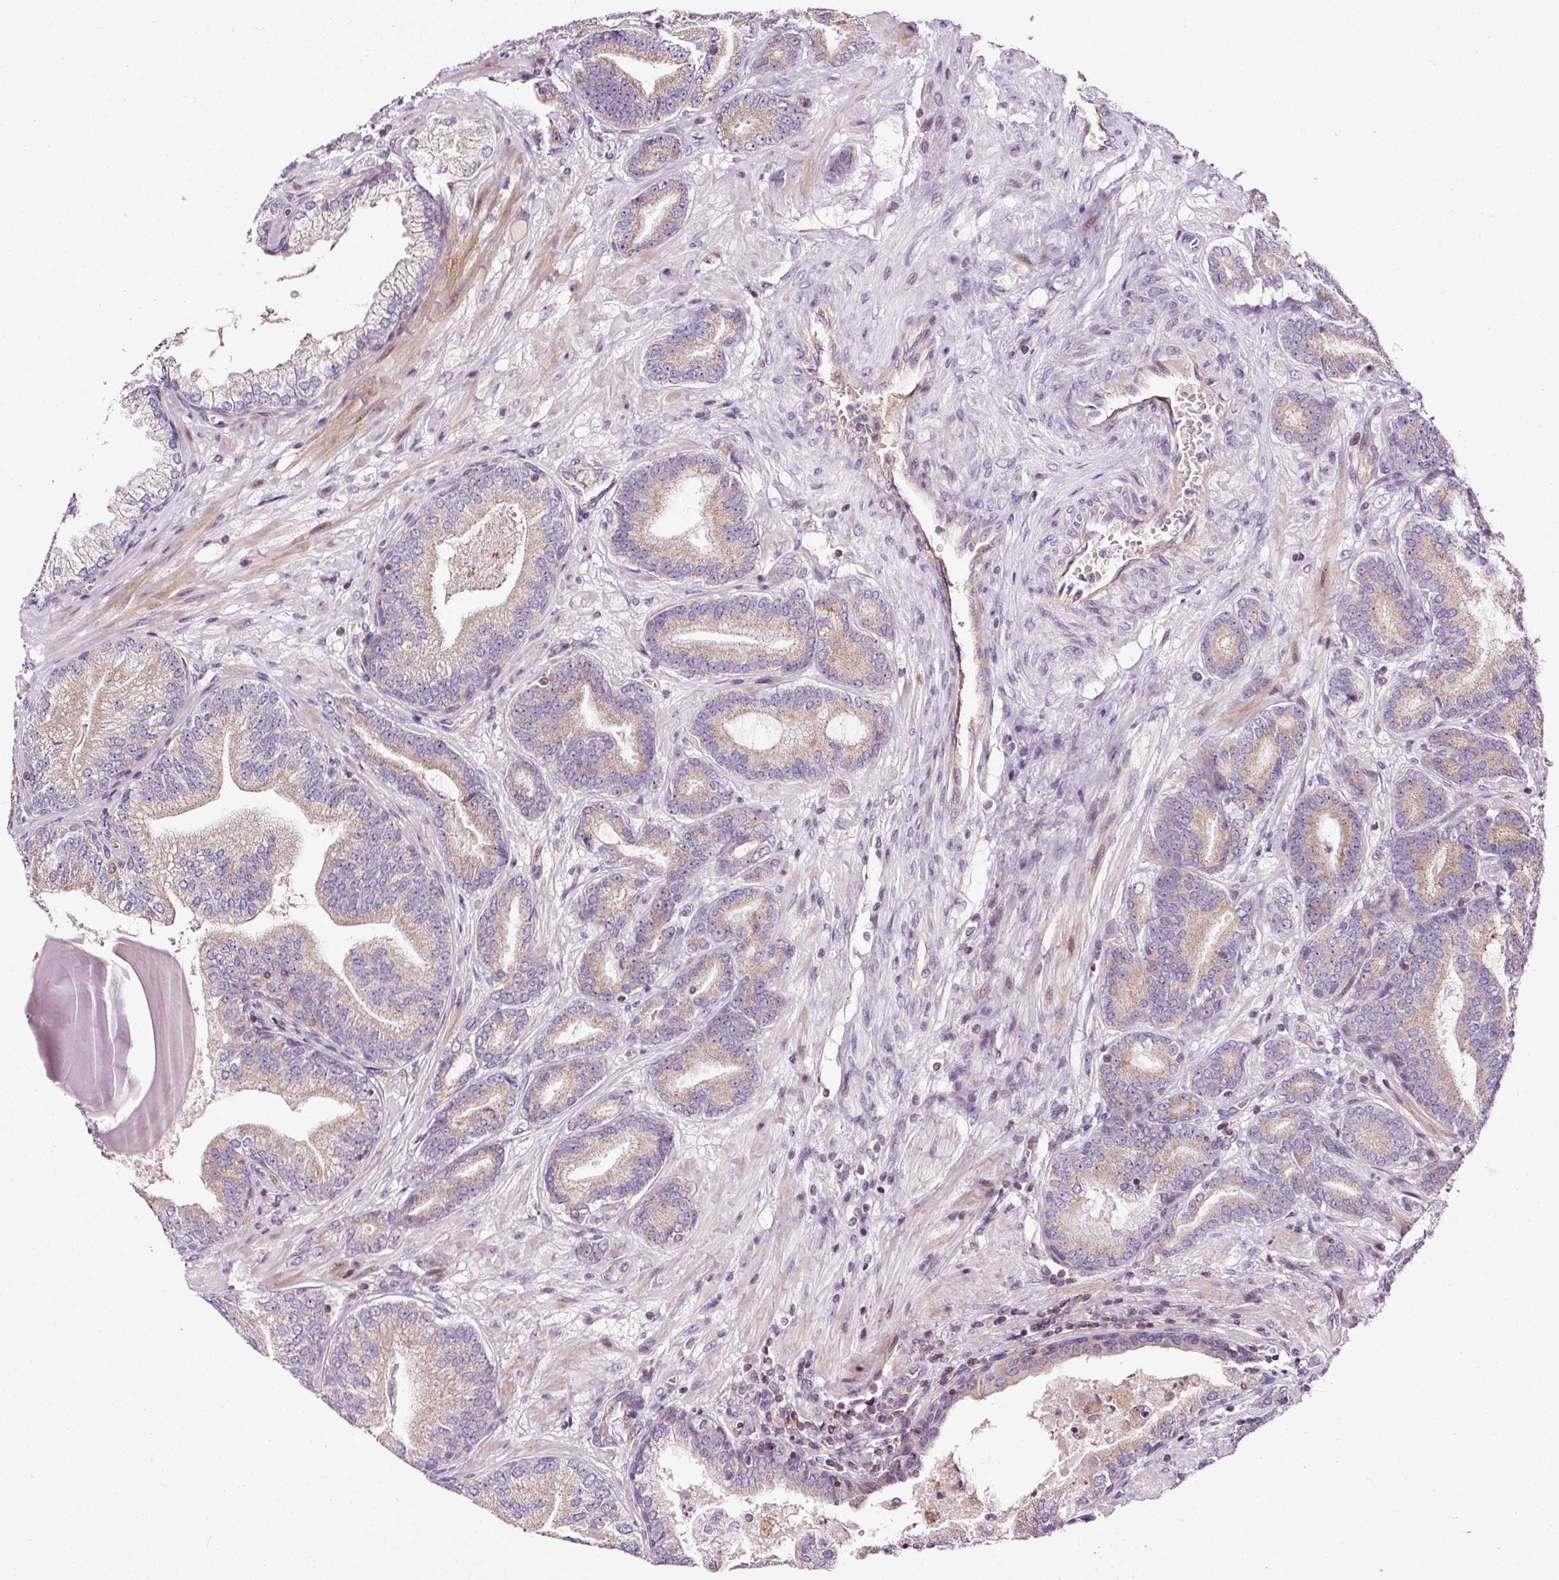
{"staining": {"intensity": "weak", "quantity": ">75%", "location": "cytoplasmic/membranous"}, "tissue": "prostate cancer", "cell_type": "Tumor cells", "image_type": "cancer", "snomed": [{"axis": "morphology", "description": "Adenocarcinoma, Low grade"}, {"axis": "topography", "description": "Prostate and seminal vesicle, NOS"}], "caption": "About >75% of tumor cells in human prostate cancer demonstrate weak cytoplasmic/membranous protein positivity as visualized by brown immunohistochemical staining.", "gene": "BOLA3", "patient": {"sex": "male", "age": 61}}